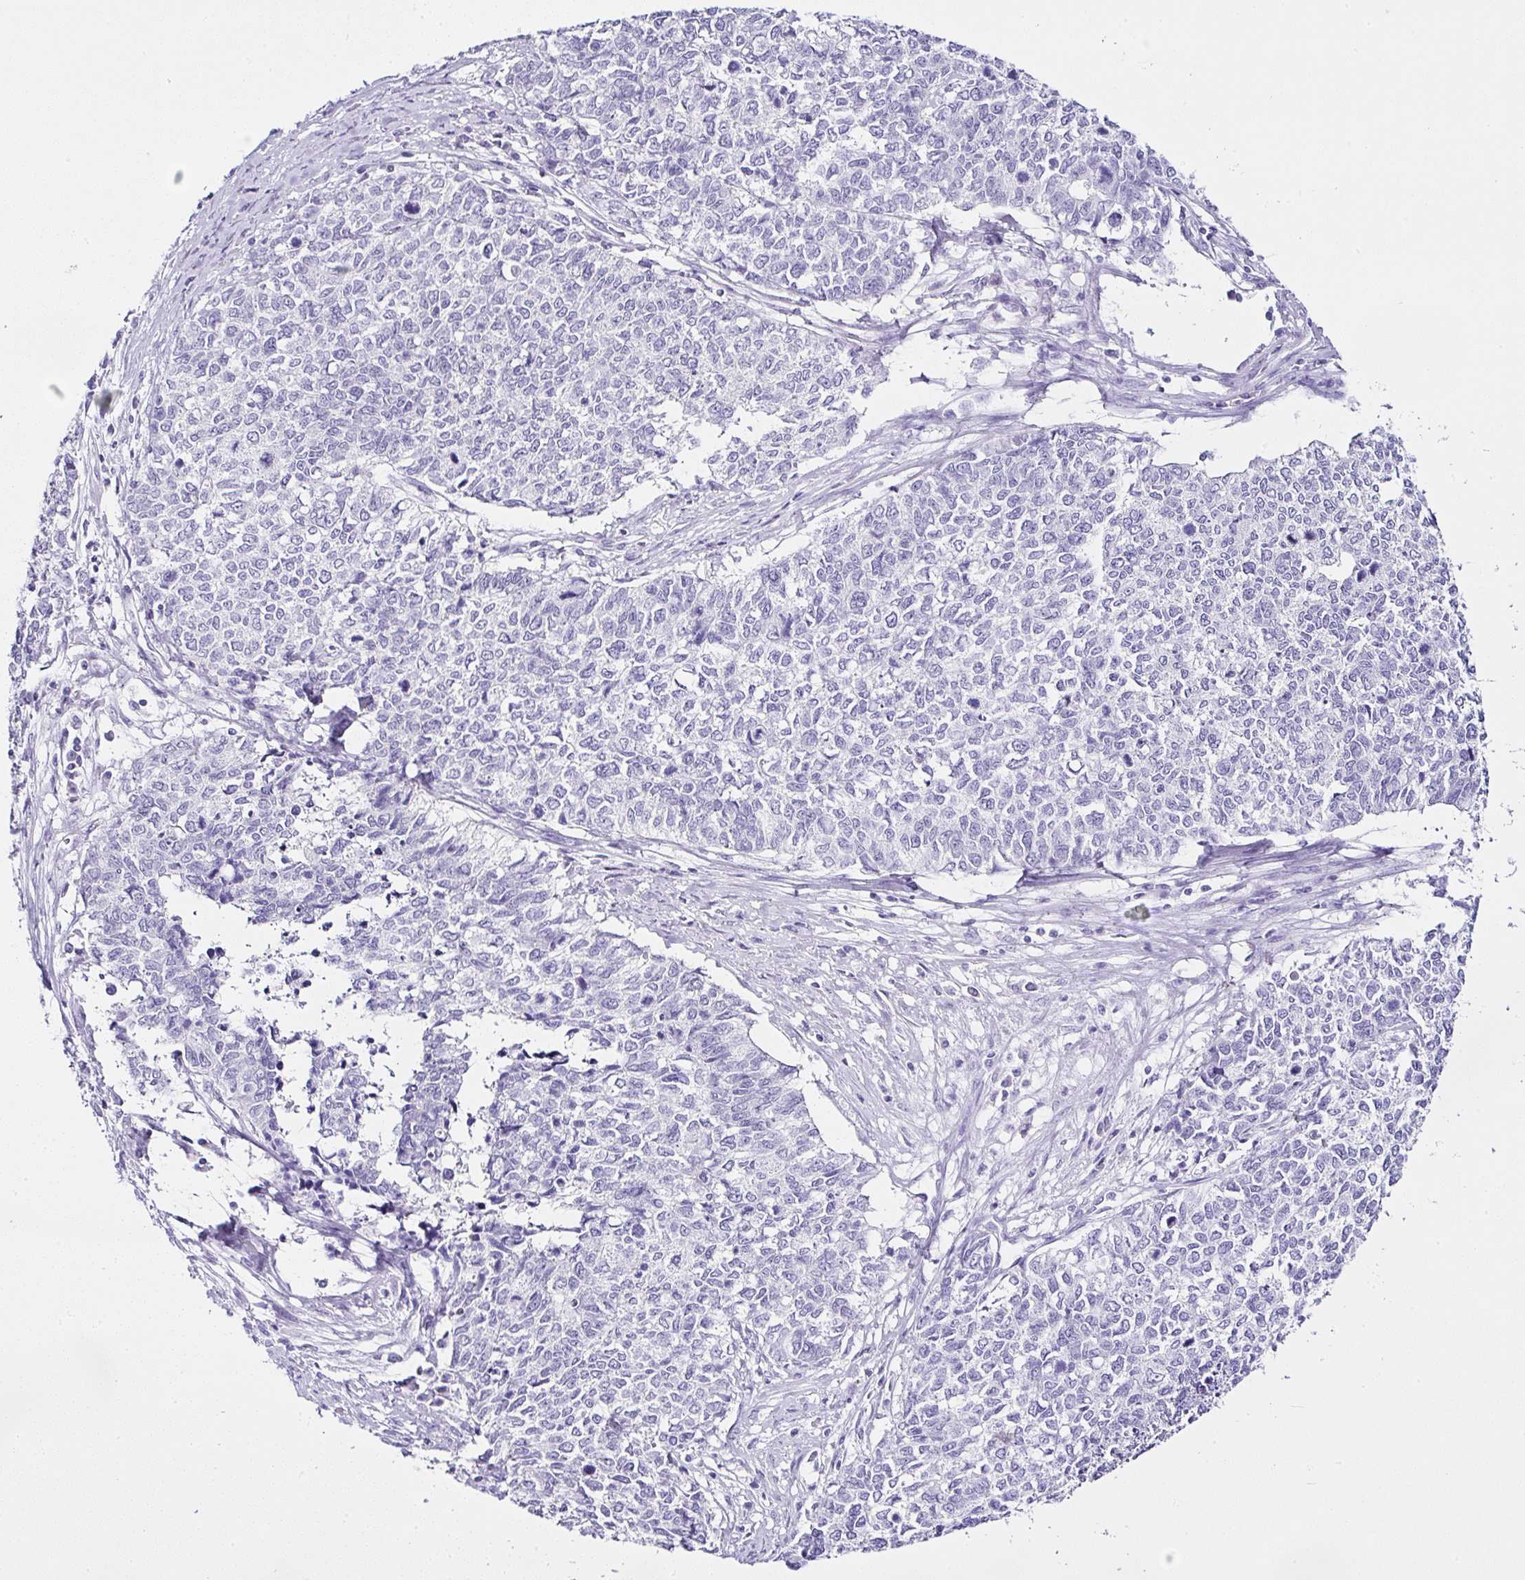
{"staining": {"intensity": "negative", "quantity": "none", "location": "none"}, "tissue": "cervical cancer", "cell_type": "Tumor cells", "image_type": "cancer", "snomed": [{"axis": "morphology", "description": "Adenocarcinoma, NOS"}, {"axis": "topography", "description": "Cervix"}], "caption": "Cervical adenocarcinoma stained for a protein using immunohistochemistry (IHC) displays no positivity tumor cells.", "gene": "SERPINB3", "patient": {"sex": "female", "age": 63}}